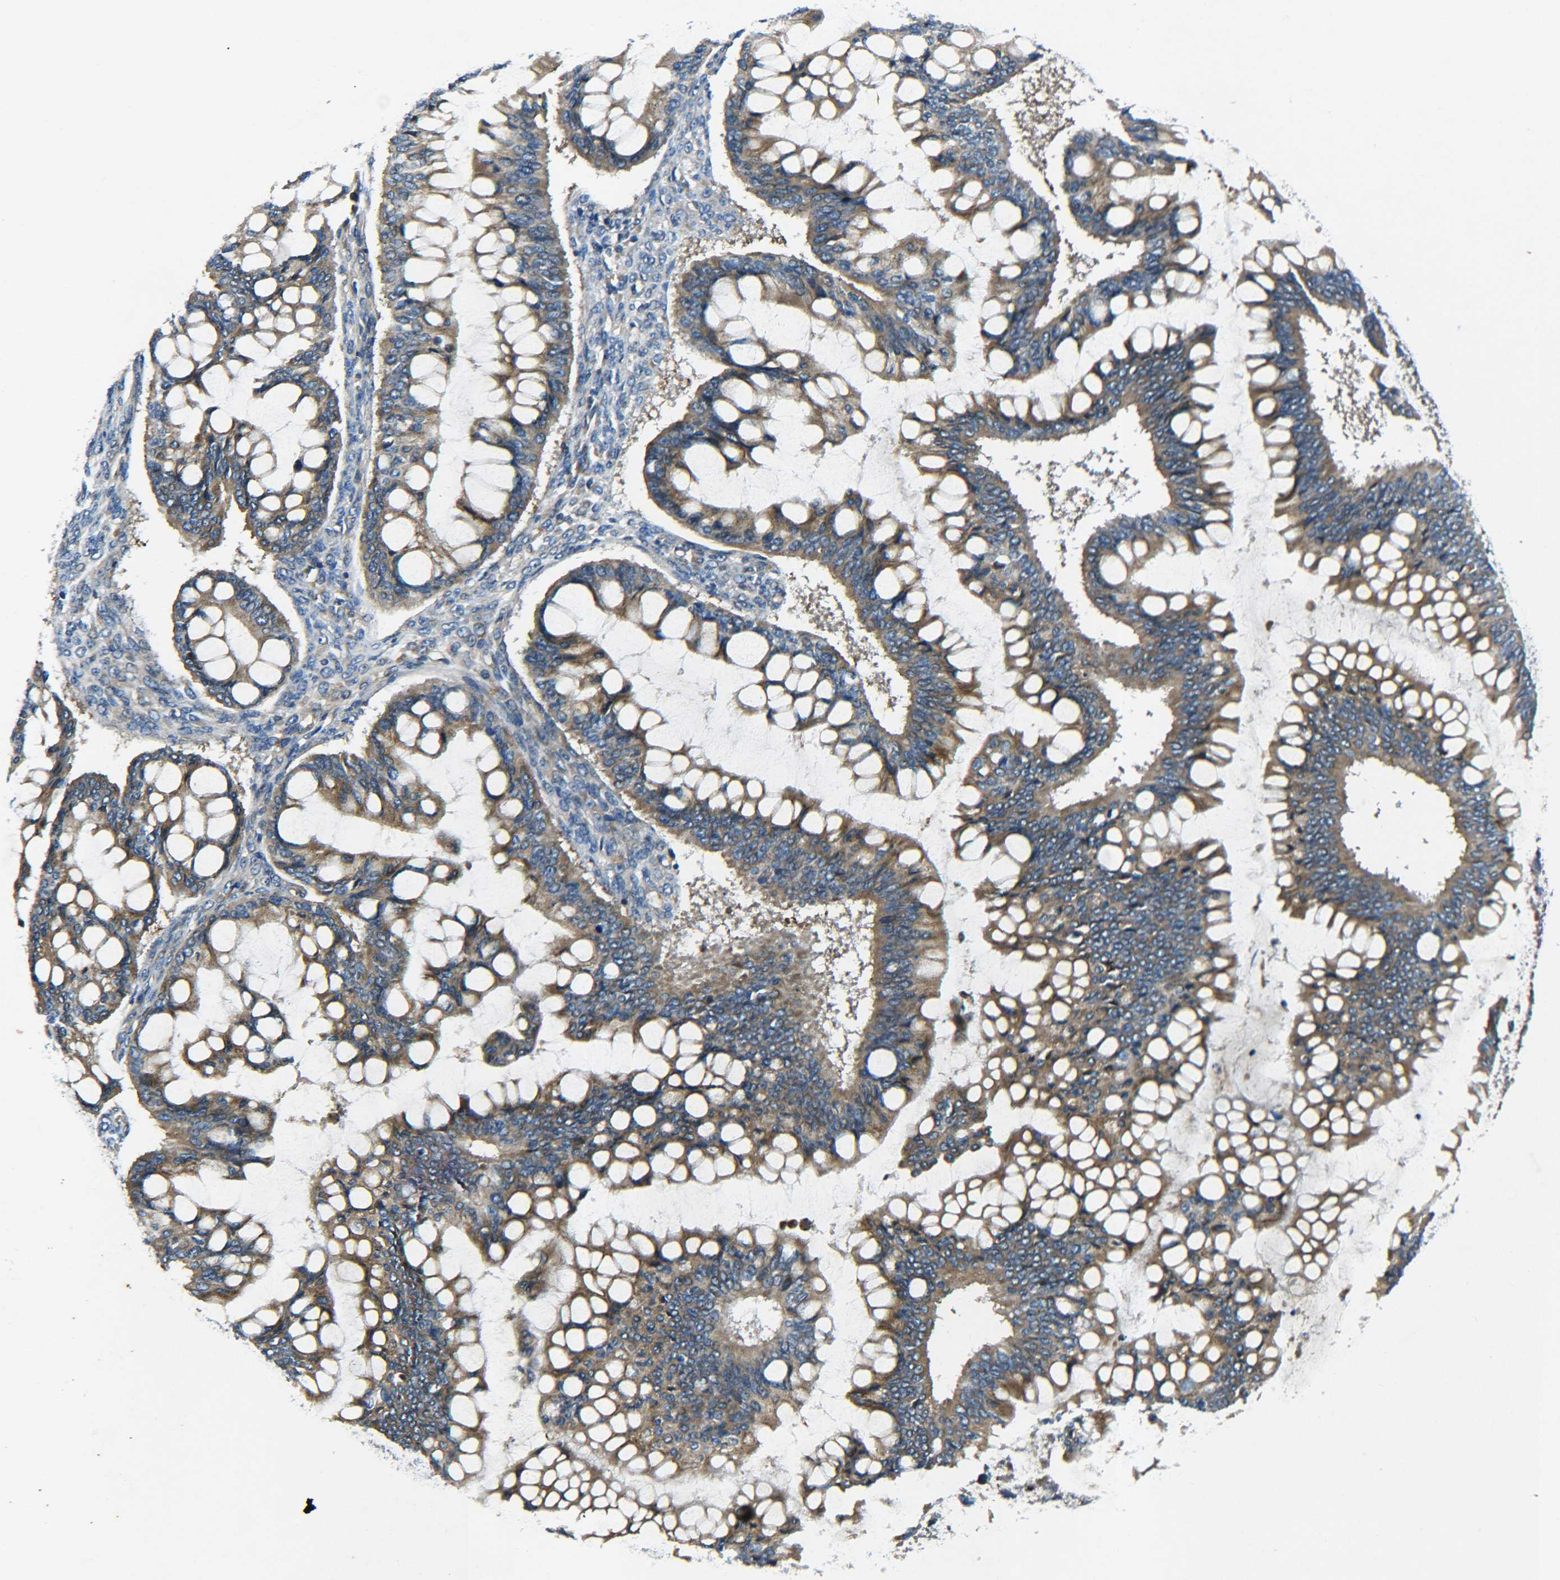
{"staining": {"intensity": "moderate", "quantity": ">75%", "location": "cytoplasmic/membranous"}, "tissue": "ovarian cancer", "cell_type": "Tumor cells", "image_type": "cancer", "snomed": [{"axis": "morphology", "description": "Cystadenocarcinoma, mucinous, NOS"}, {"axis": "topography", "description": "Ovary"}], "caption": "Immunohistochemistry photomicrograph of human mucinous cystadenocarcinoma (ovarian) stained for a protein (brown), which exhibits medium levels of moderate cytoplasmic/membranous staining in about >75% of tumor cells.", "gene": "RAB1B", "patient": {"sex": "female", "age": 73}}